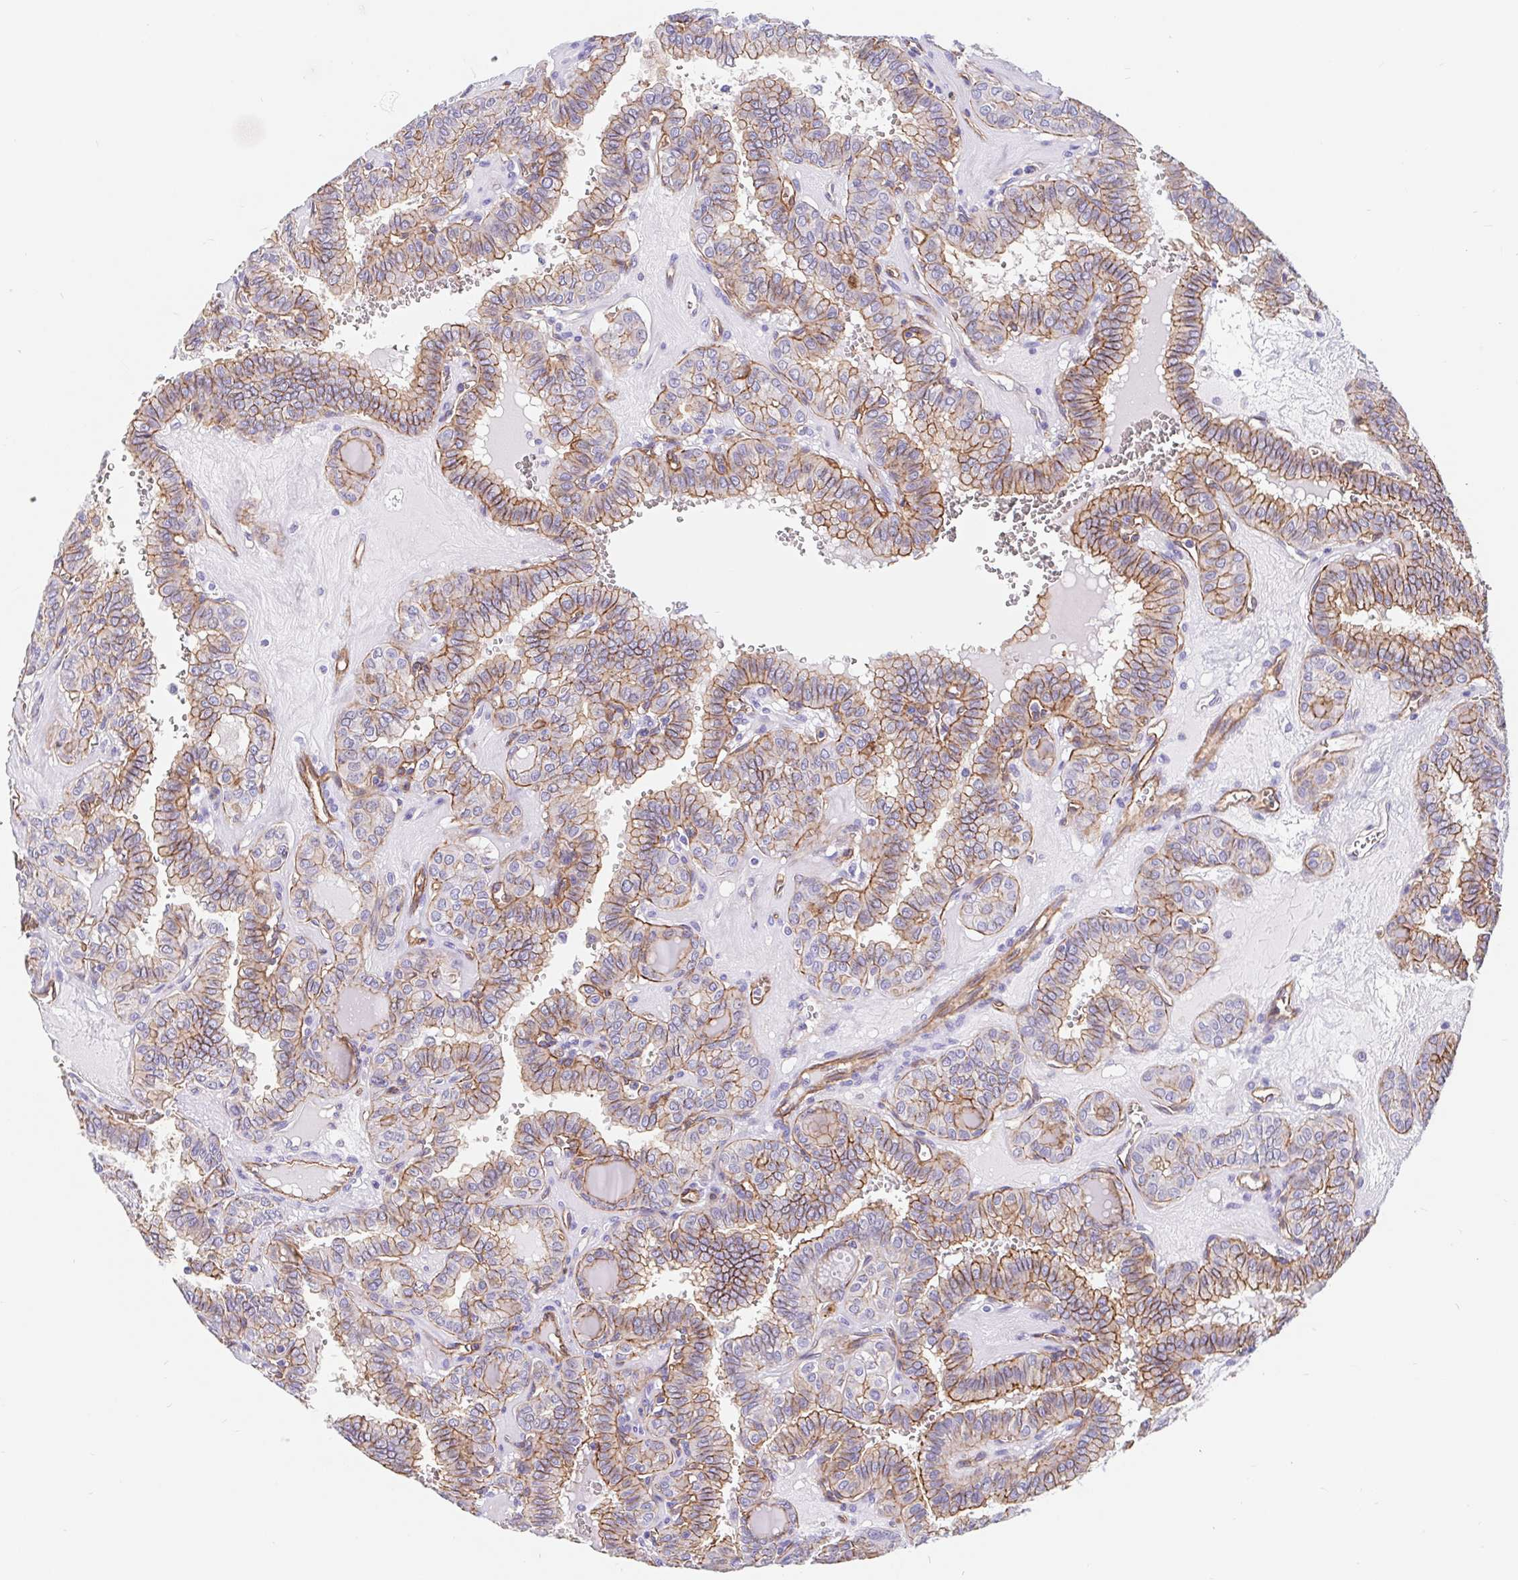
{"staining": {"intensity": "moderate", "quantity": ">75%", "location": "cytoplasmic/membranous"}, "tissue": "thyroid cancer", "cell_type": "Tumor cells", "image_type": "cancer", "snomed": [{"axis": "morphology", "description": "Papillary adenocarcinoma, NOS"}, {"axis": "topography", "description": "Thyroid gland"}], "caption": "There is medium levels of moderate cytoplasmic/membranous staining in tumor cells of thyroid papillary adenocarcinoma, as demonstrated by immunohistochemical staining (brown color).", "gene": "LIMCH1", "patient": {"sex": "female", "age": 41}}